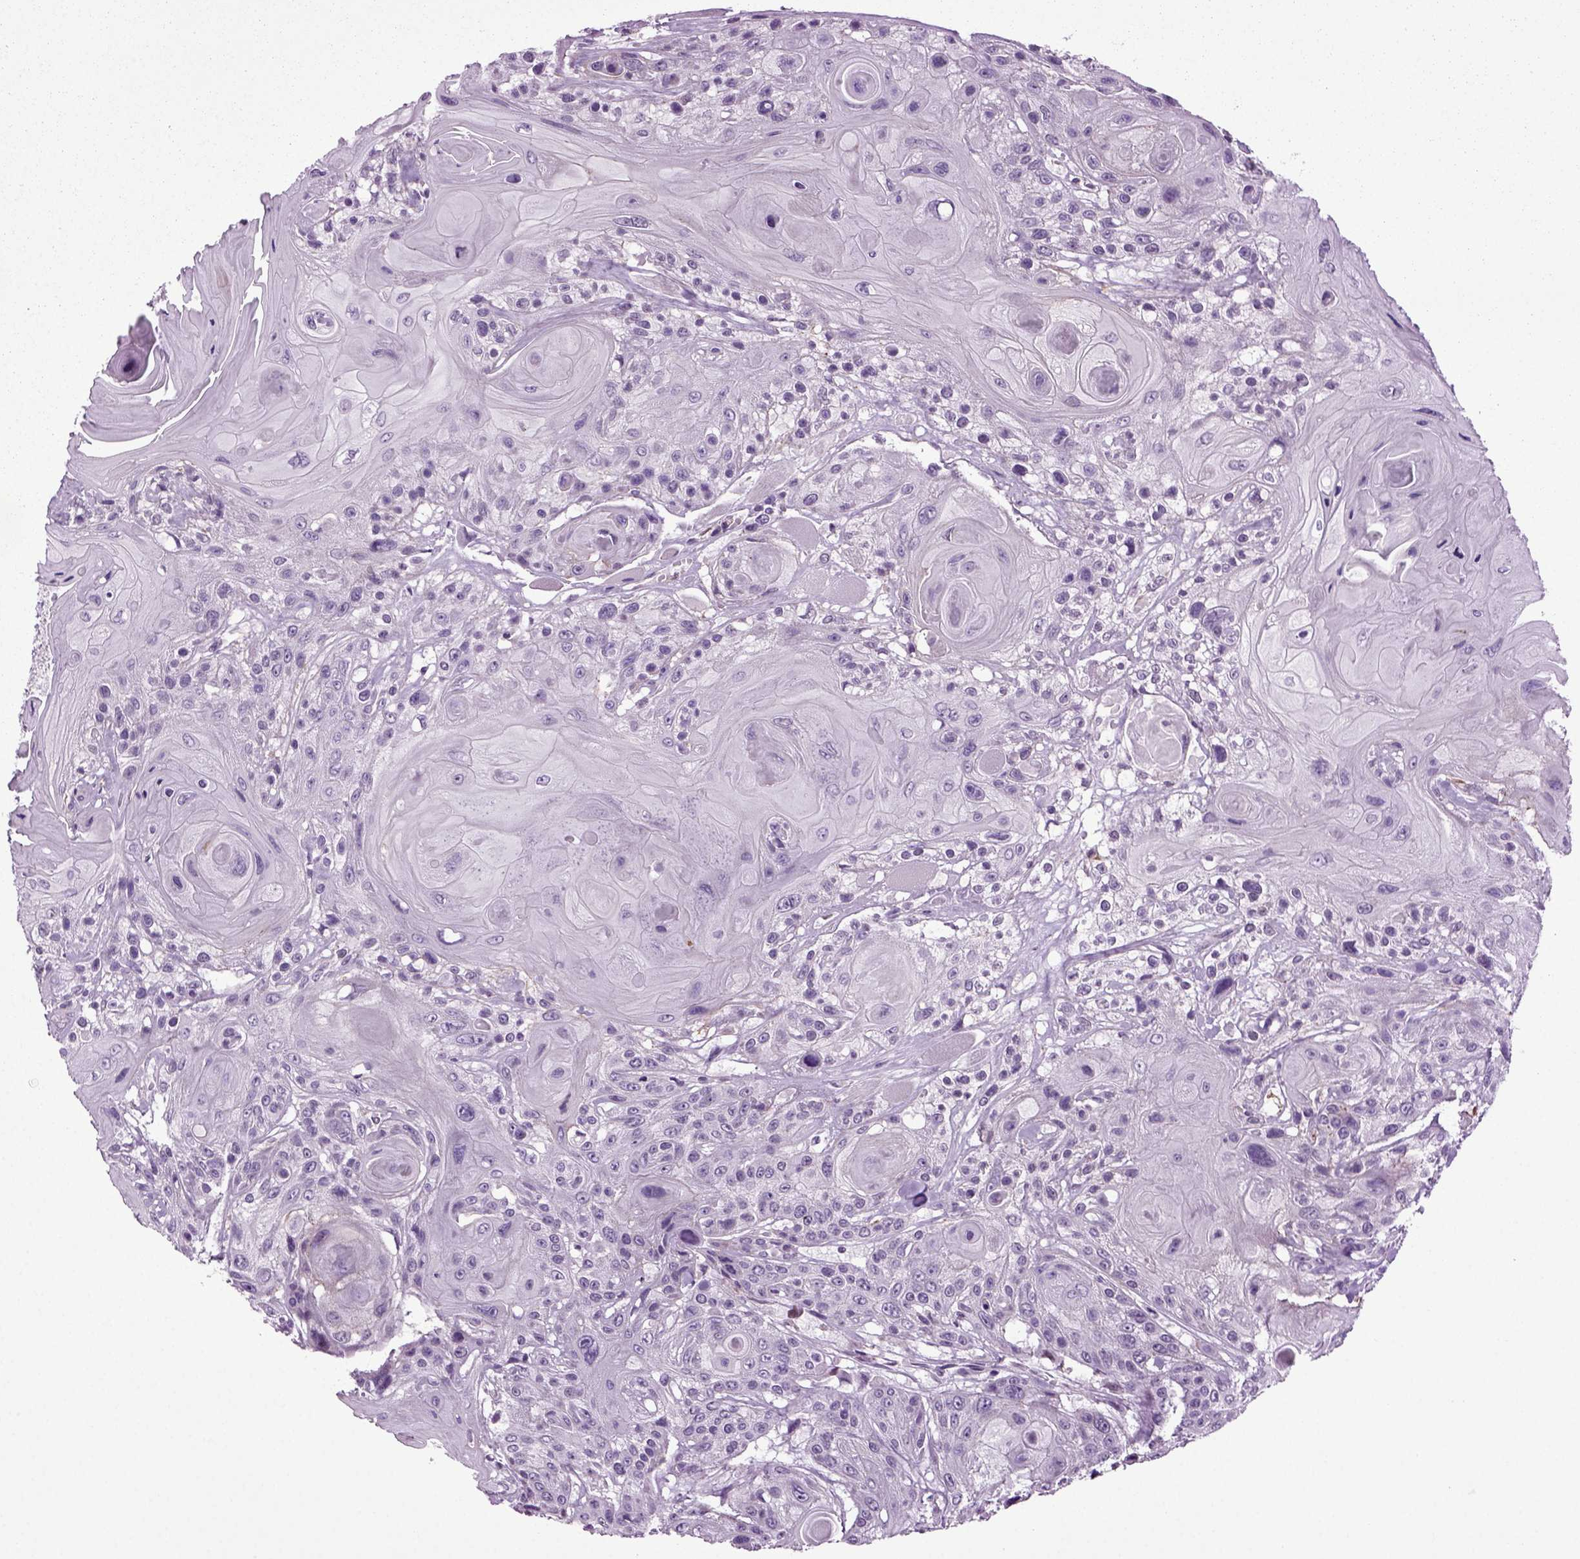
{"staining": {"intensity": "negative", "quantity": "none", "location": "none"}, "tissue": "head and neck cancer", "cell_type": "Tumor cells", "image_type": "cancer", "snomed": [{"axis": "morphology", "description": "Squamous cell carcinoma, NOS"}, {"axis": "topography", "description": "Head-Neck"}], "caption": "Immunohistochemistry (IHC) histopathology image of human head and neck cancer (squamous cell carcinoma) stained for a protein (brown), which displays no expression in tumor cells.", "gene": "RFX3", "patient": {"sex": "female", "age": 59}}